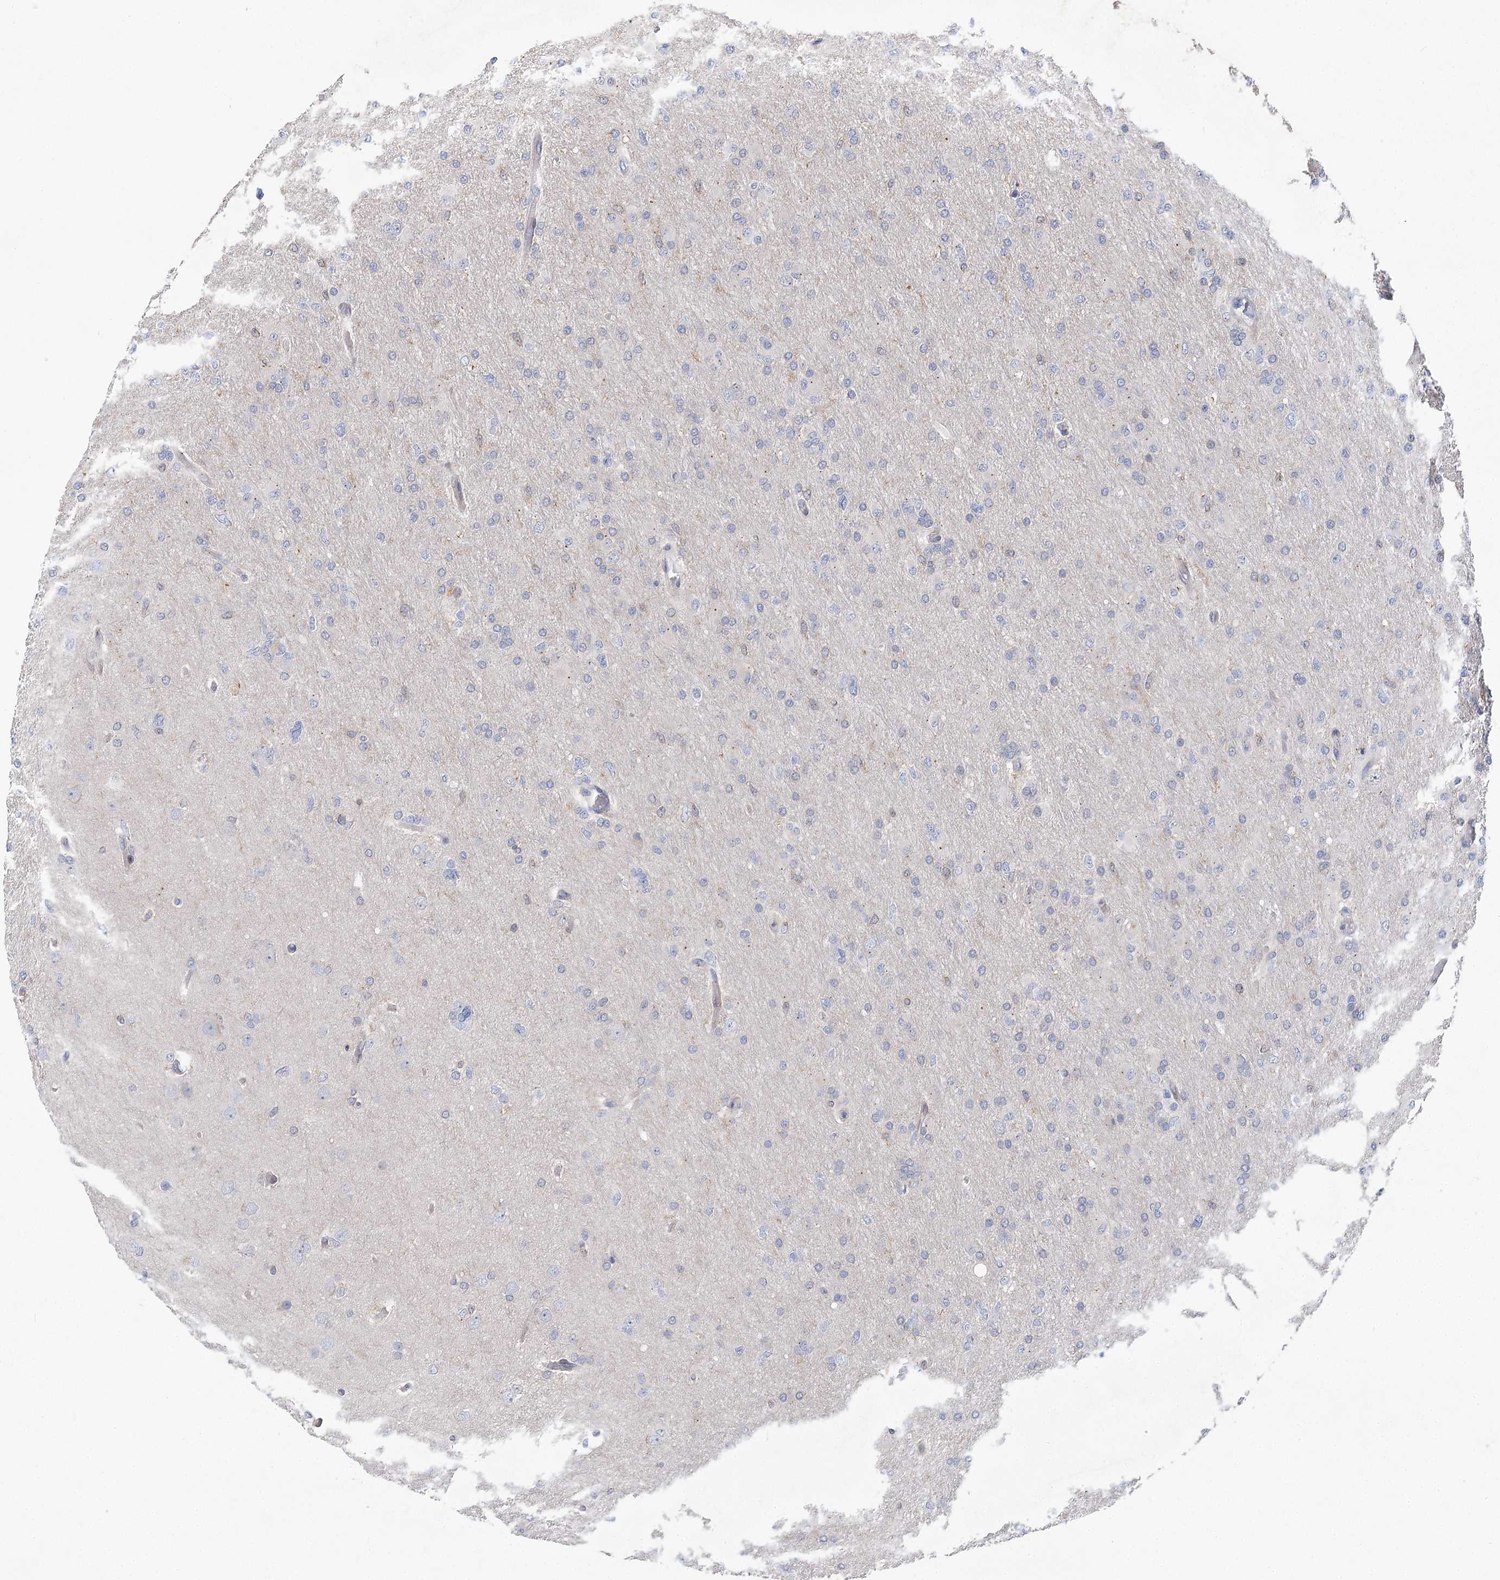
{"staining": {"intensity": "negative", "quantity": "none", "location": "none"}, "tissue": "glioma", "cell_type": "Tumor cells", "image_type": "cancer", "snomed": [{"axis": "morphology", "description": "Glioma, malignant, High grade"}, {"axis": "topography", "description": "Cerebral cortex"}], "caption": "IHC image of neoplastic tissue: glioma stained with DAB exhibits no significant protein expression in tumor cells.", "gene": "CAMTA1", "patient": {"sex": "female", "age": 36}}